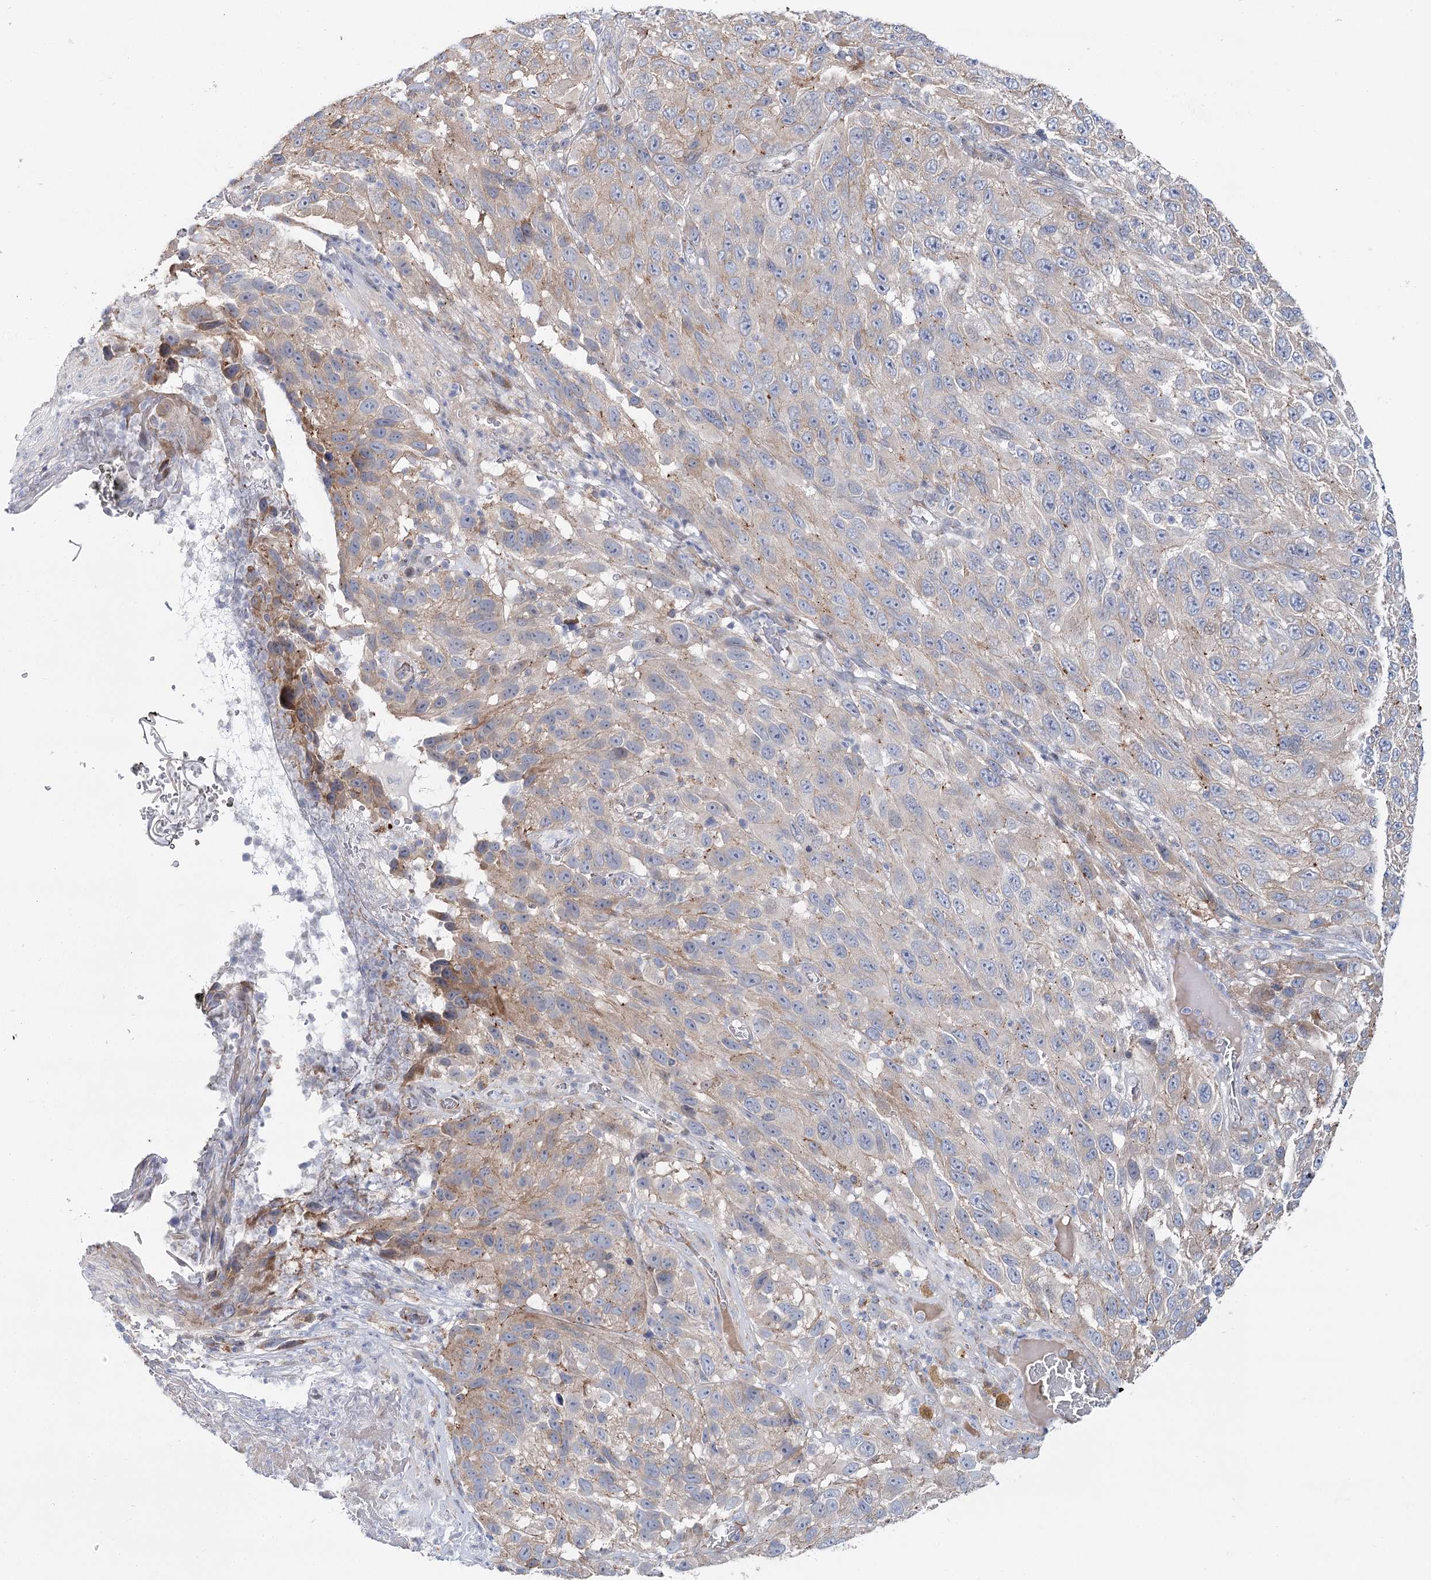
{"staining": {"intensity": "negative", "quantity": "none", "location": "none"}, "tissue": "melanoma", "cell_type": "Tumor cells", "image_type": "cancer", "snomed": [{"axis": "morphology", "description": "Malignant melanoma, NOS"}, {"axis": "topography", "description": "Skin"}], "caption": "IHC of human melanoma exhibits no expression in tumor cells.", "gene": "CPLANE1", "patient": {"sex": "female", "age": 96}}